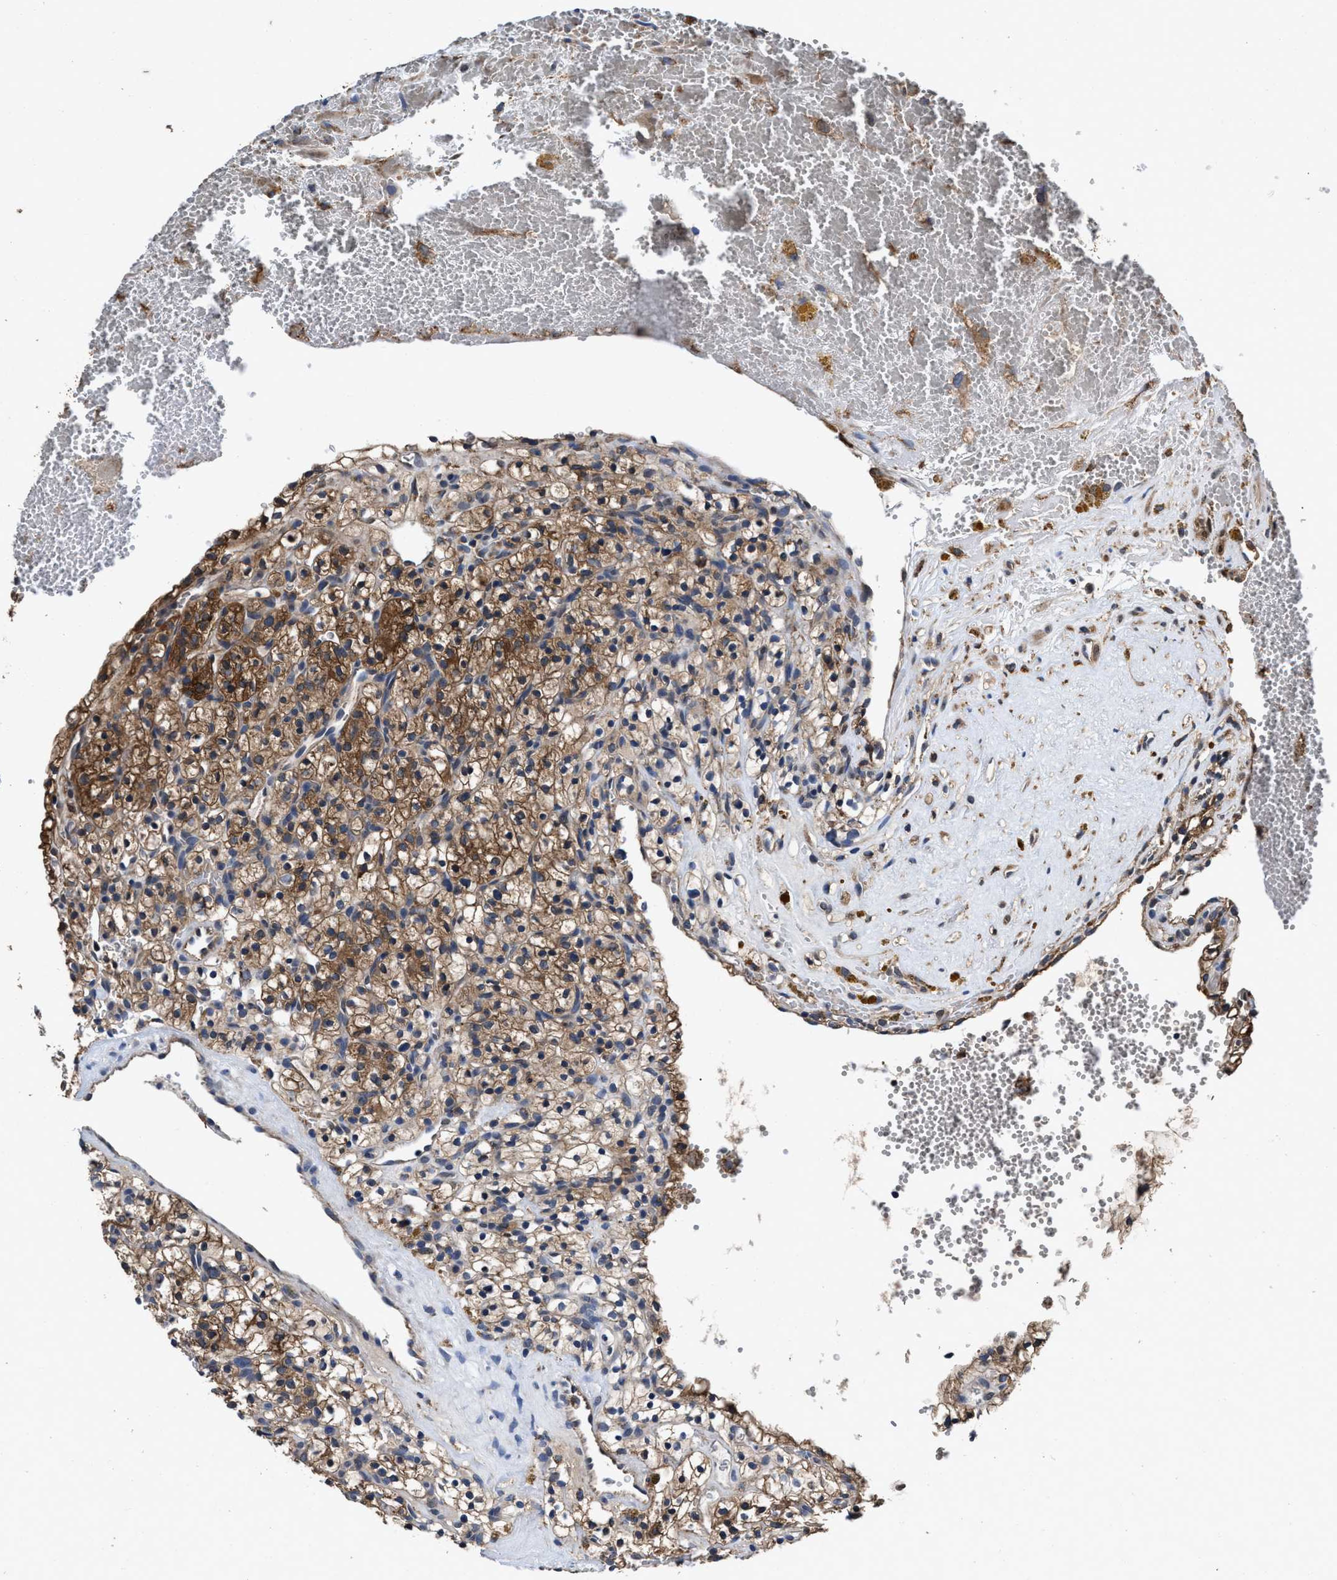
{"staining": {"intensity": "moderate", "quantity": ">75%", "location": "cytoplasmic/membranous"}, "tissue": "renal cancer", "cell_type": "Tumor cells", "image_type": "cancer", "snomed": [{"axis": "morphology", "description": "Adenocarcinoma, NOS"}, {"axis": "topography", "description": "Kidney"}], "caption": "Brown immunohistochemical staining in renal cancer demonstrates moderate cytoplasmic/membranous staining in about >75% of tumor cells.", "gene": "ACLY", "patient": {"sex": "female", "age": 57}}